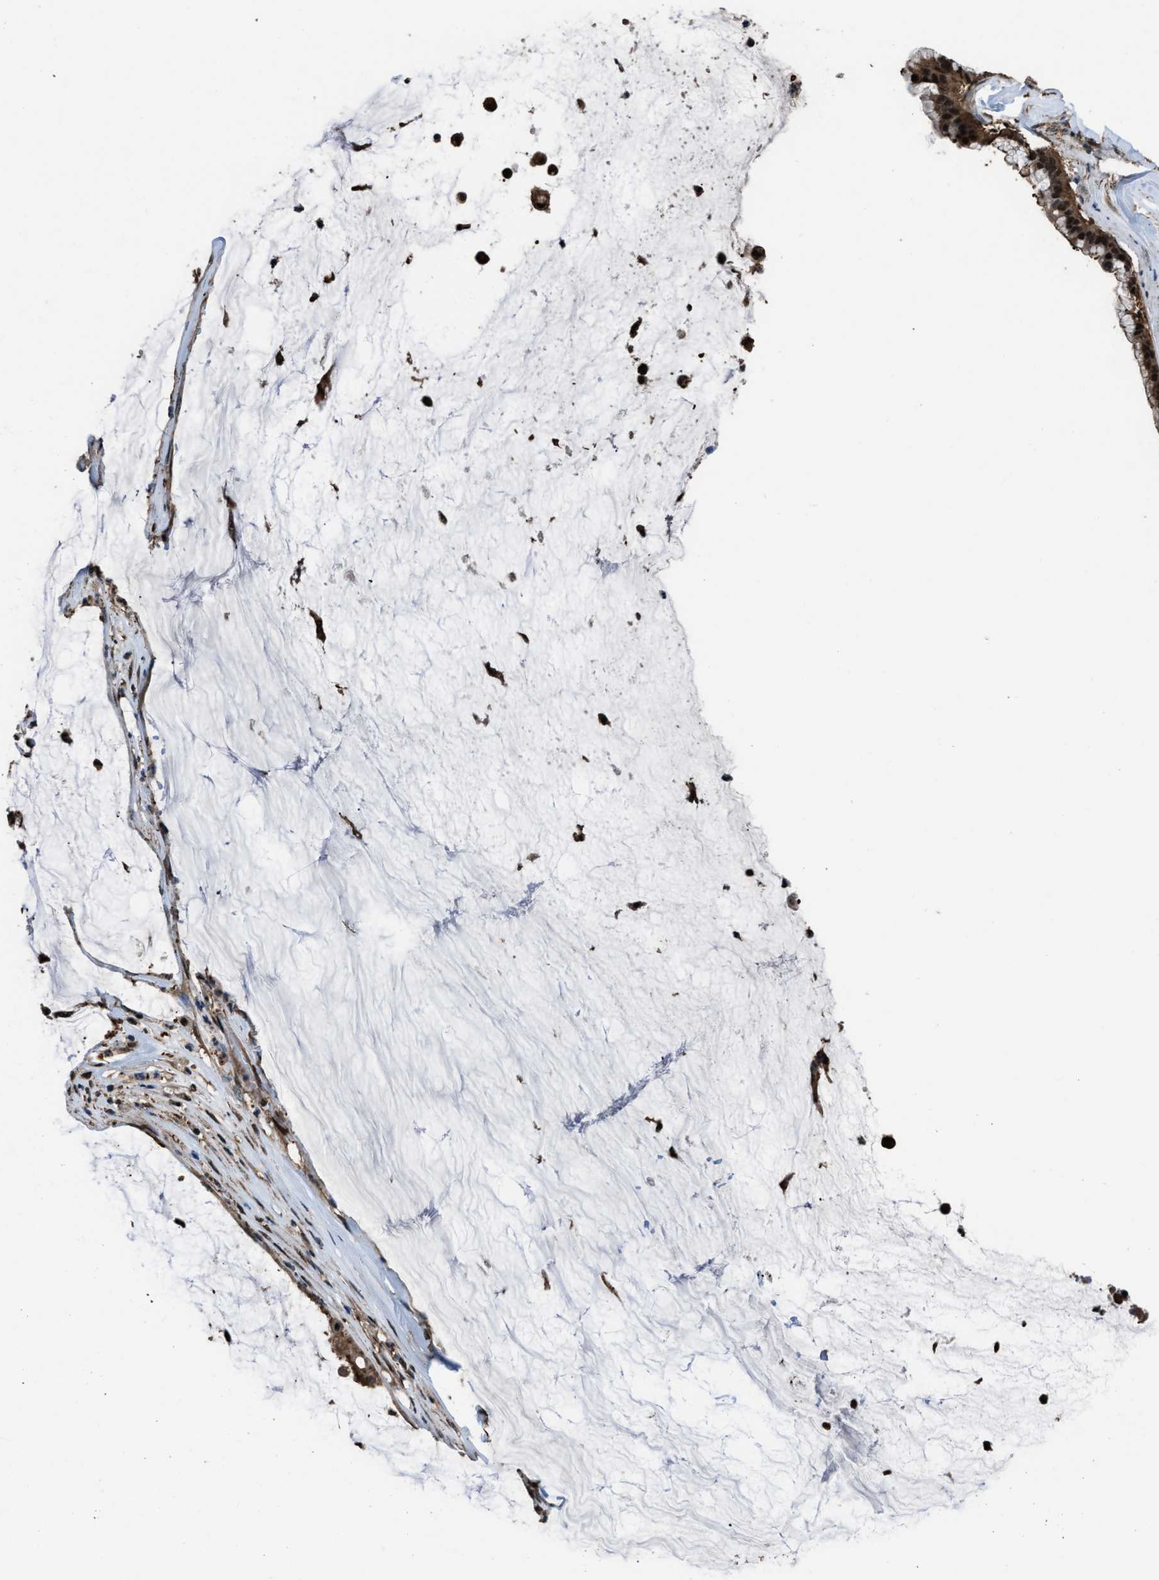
{"staining": {"intensity": "moderate", "quantity": ">75%", "location": "cytoplasmic/membranous,nuclear"}, "tissue": "pancreatic cancer", "cell_type": "Tumor cells", "image_type": "cancer", "snomed": [{"axis": "morphology", "description": "Adenocarcinoma, NOS"}, {"axis": "topography", "description": "Pancreas"}], "caption": "Immunohistochemistry (IHC) staining of pancreatic cancer (adenocarcinoma), which shows medium levels of moderate cytoplasmic/membranous and nuclear positivity in about >75% of tumor cells indicating moderate cytoplasmic/membranous and nuclear protein positivity. The staining was performed using DAB (3,3'-diaminobenzidine) (brown) for protein detection and nuclei were counterstained in hematoxylin (blue).", "gene": "FNTA", "patient": {"sex": "male", "age": 41}}